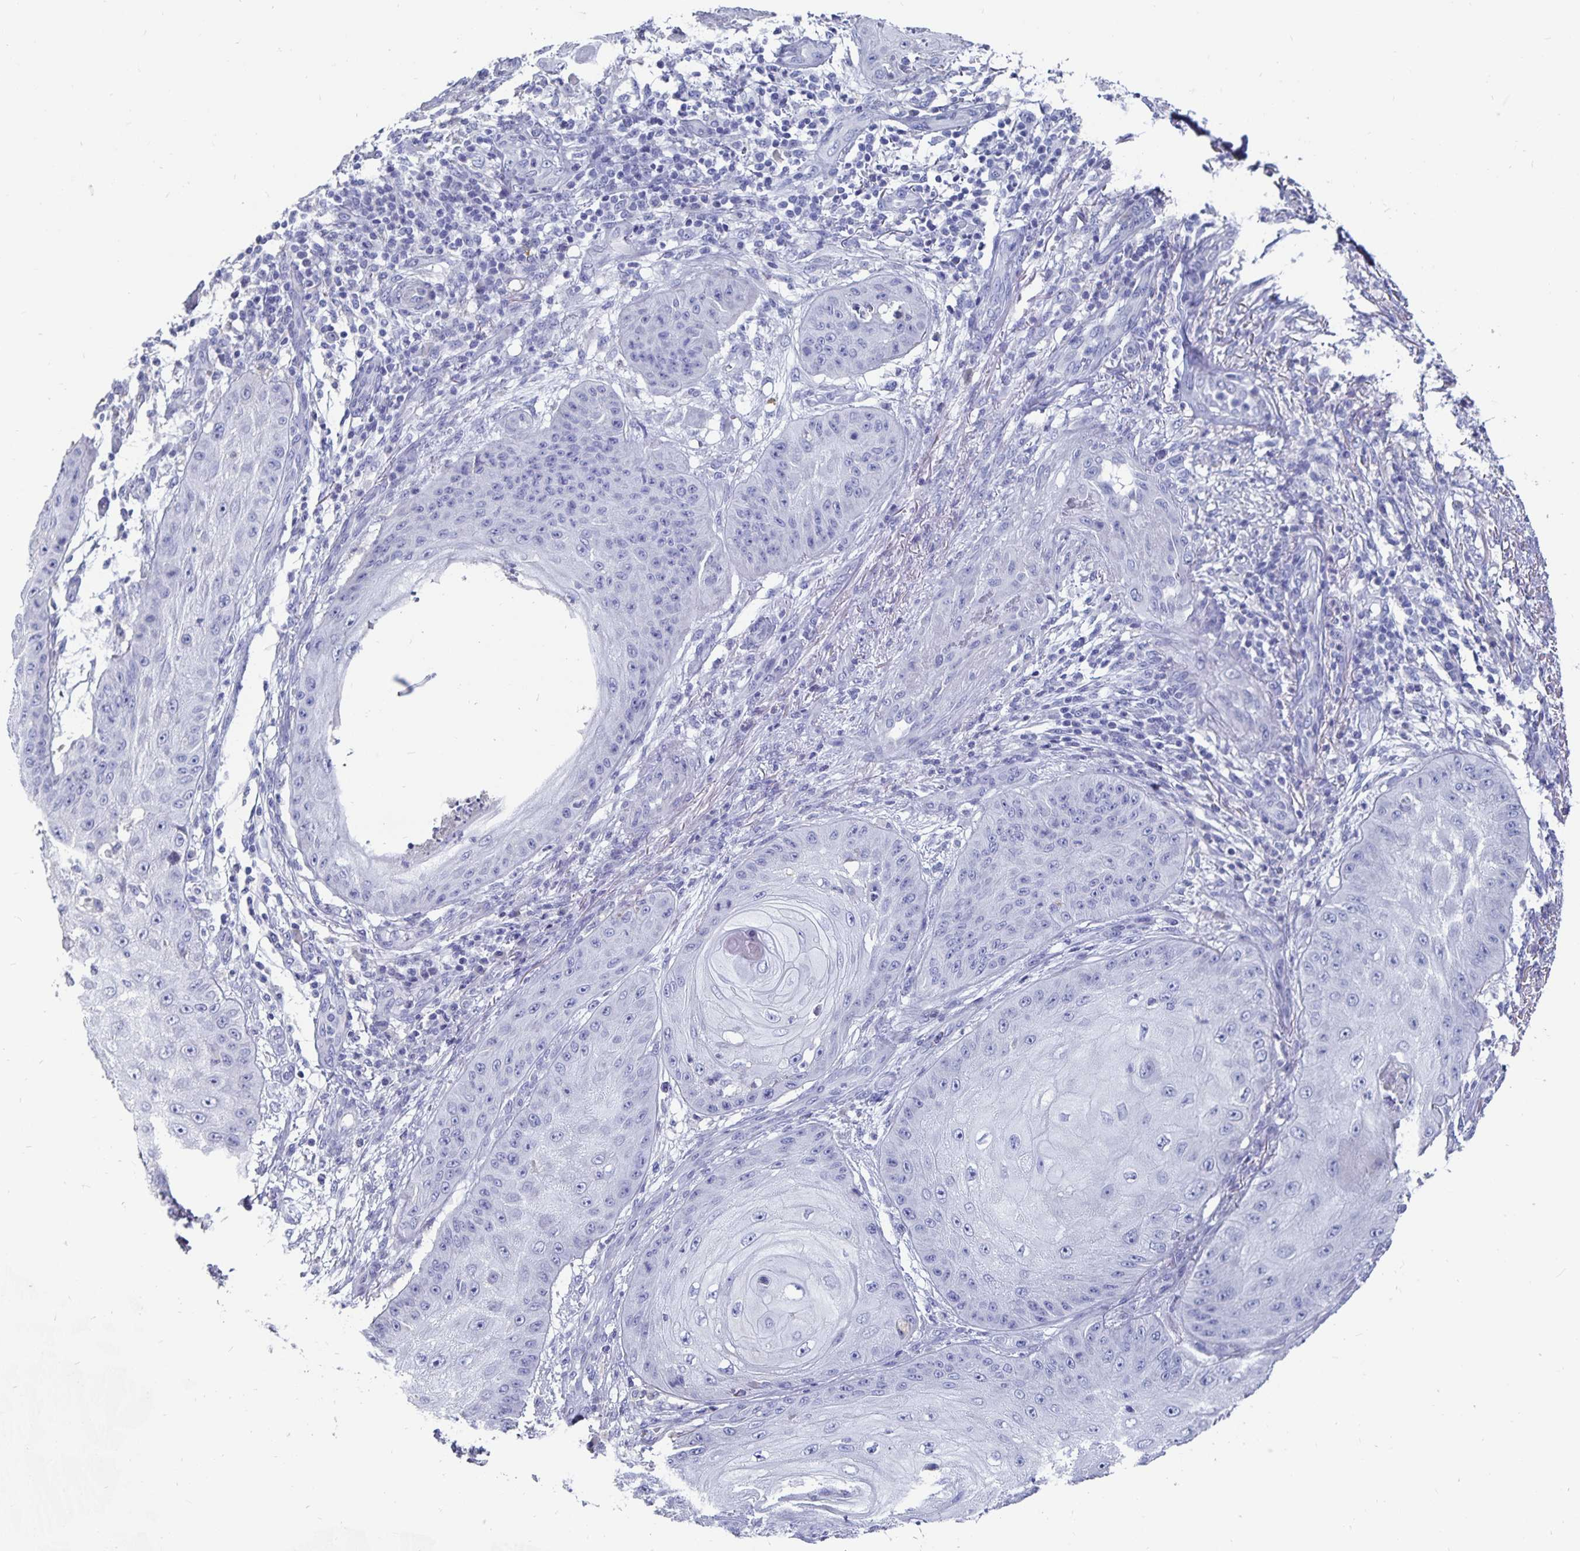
{"staining": {"intensity": "negative", "quantity": "none", "location": "none"}, "tissue": "skin cancer", "cell_type": "Tumor cells", "image_type": "cancer", "snomed": [{"axis": "morphology", "description": "Squamous cell carcinoma, NOS"}, {"axis": "topography", "description": "Skin"}], "caption": "An immunohistochemistry (IHC) image of skin squamous cell carcinoma is shown. There is no staining in tumor cells of skin squamous cell carcinoma.", "gene": "CFAP69", "patient": {"sex": "male", "age": 70}}